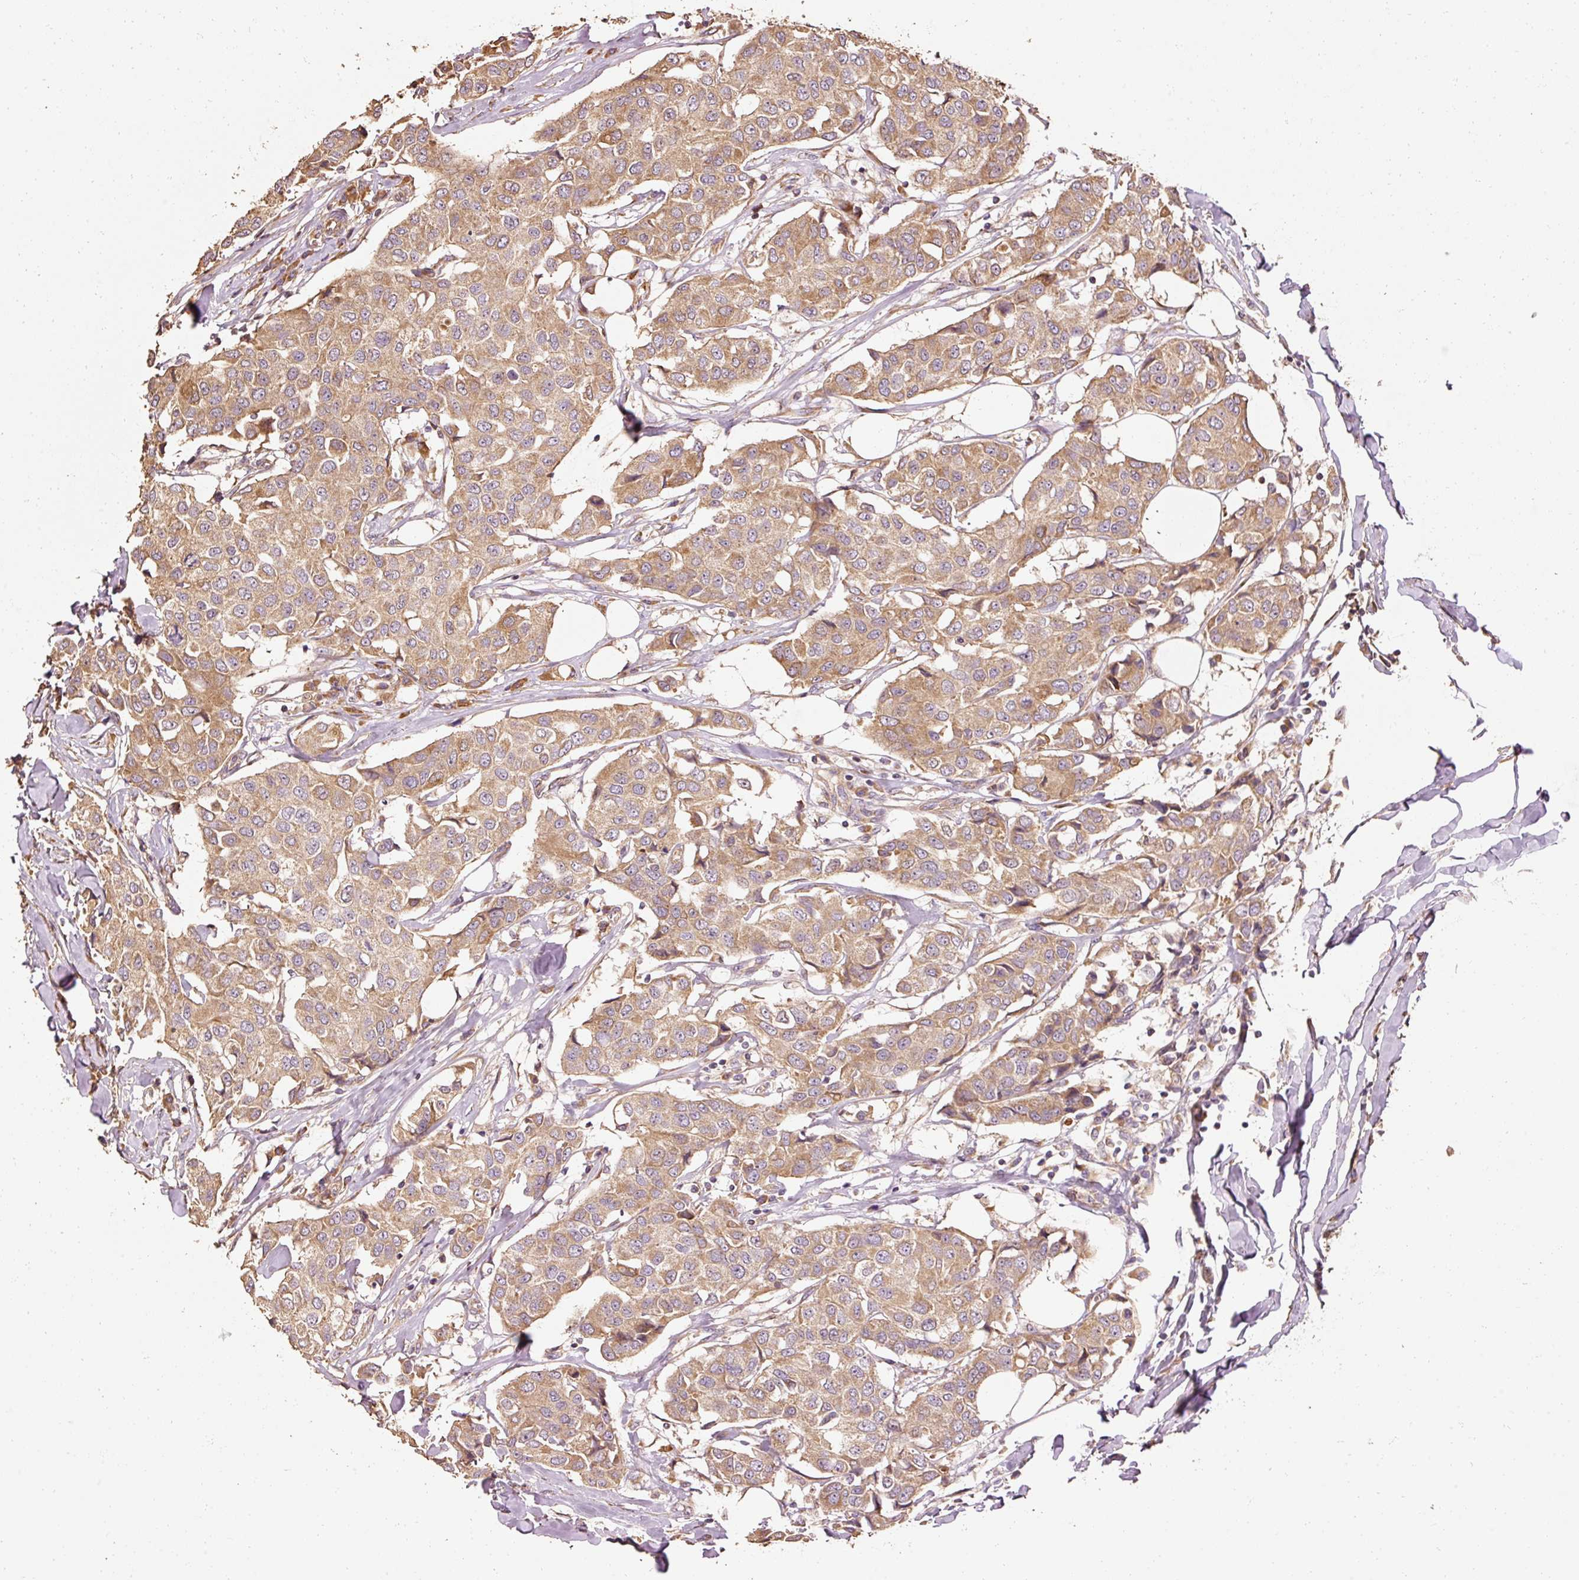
{"staining": {"intensity": "moderate", "quantity": ">75%", "location": "cytoplasmic/membranous"}, "tissue": "breast cancer", "cell_type": "Tumor cells", "image_type": "cancer", "snomed": [{"axis": "morphology", "description": "Duct carcinoma"}, {"axis": "topography", "description": "Breast"}], "caption": "Immunohistochemical staining of breast cancer reveals medium levels of moderate cytoplasmic/membranous protein expression in approximately >75% of tumor cells. (DAB (3,3'-diaminobenzidine) IHC, brown staining for protein, blue staining for nuclei).", "gene": "EFHC1", "patient": {"sex": "female", "age": 80}}